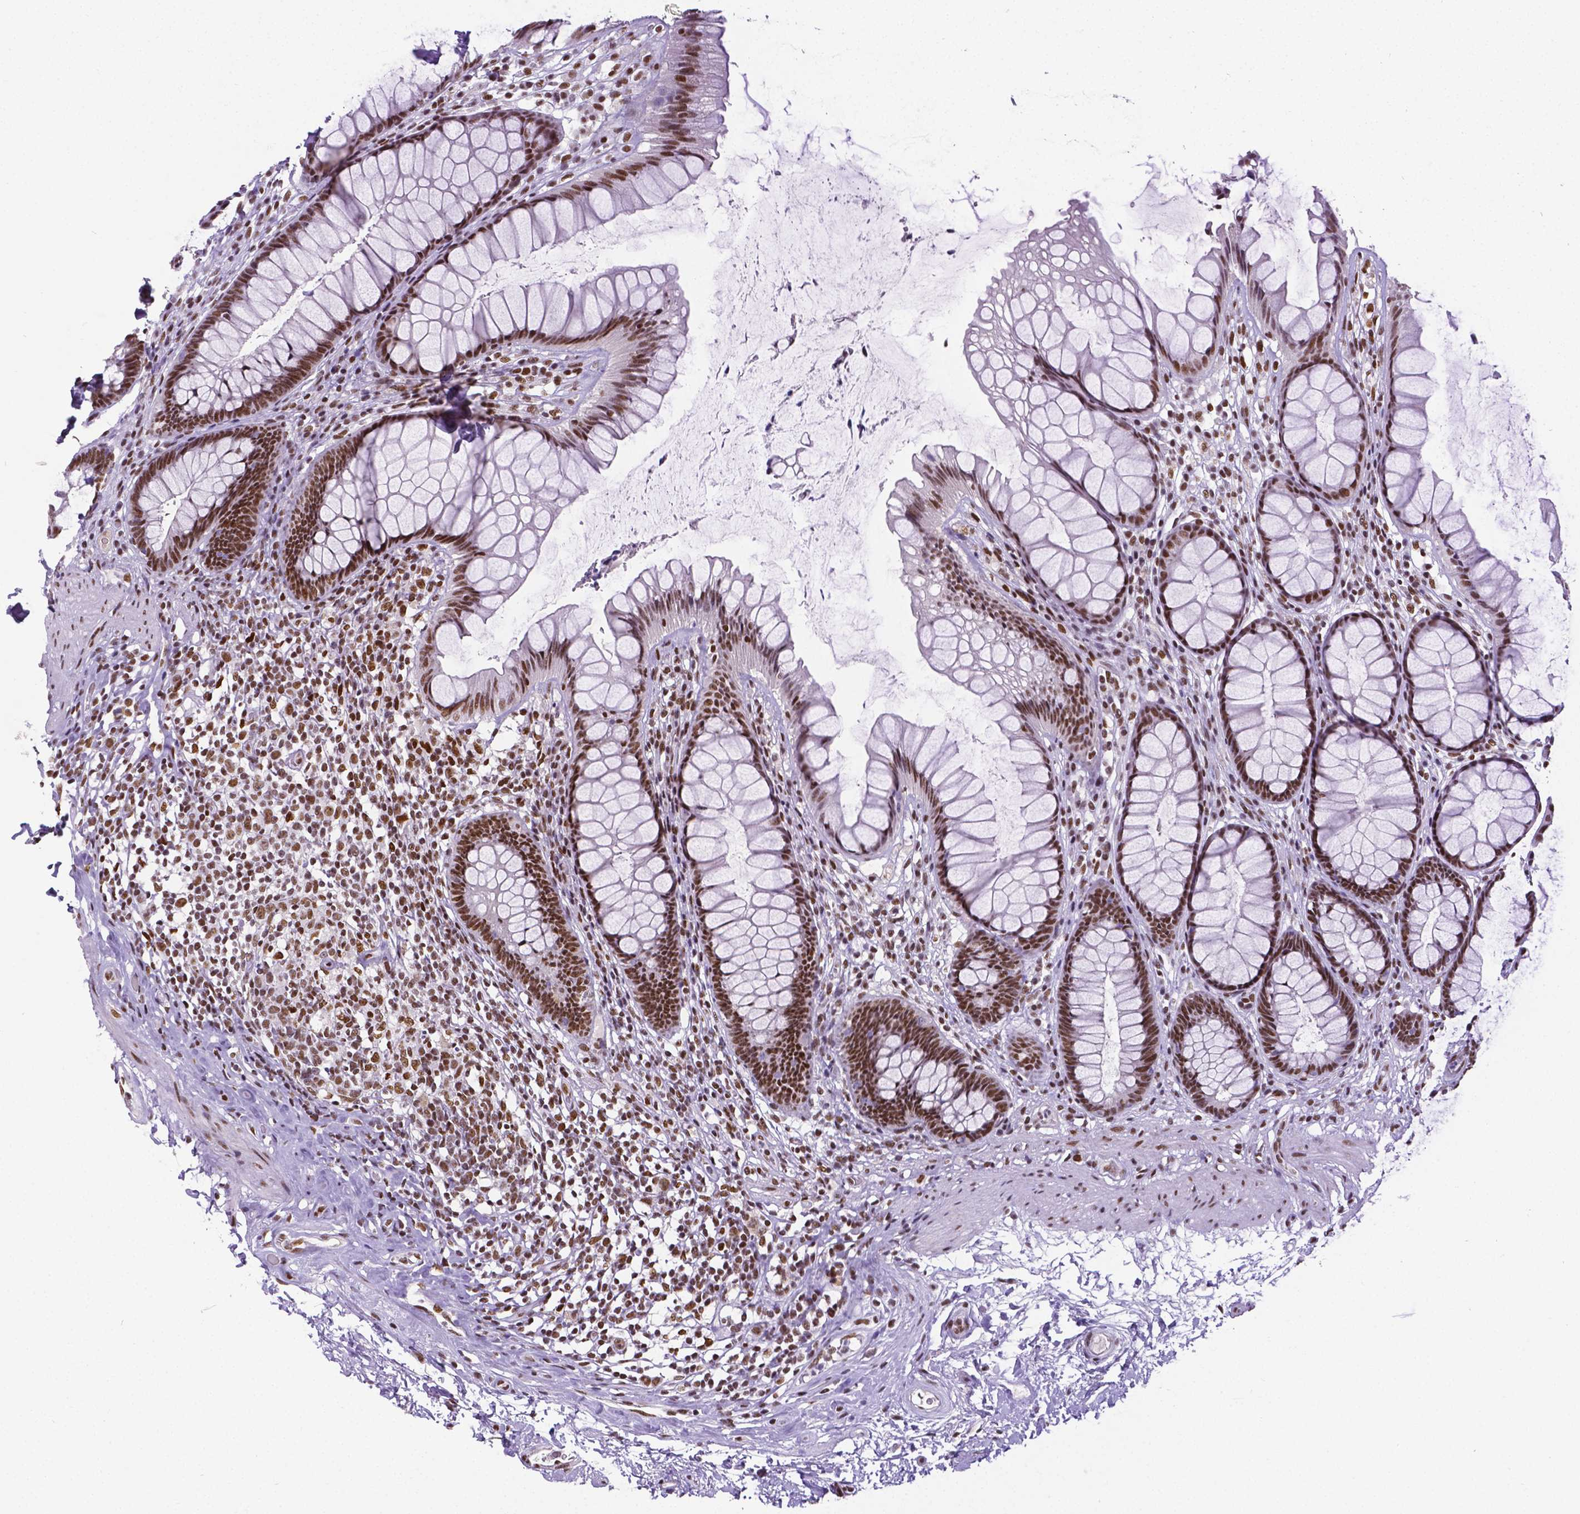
{"staining": {"intensity": "strong", "quantity": ">75%", "location": "nuclear"}, "tissue": "rectum", "cell_type": "Glandular cells", "image_type": "normal", "snomed": [{"axis": "morphology", "description": "Normal tissue, NOS"}, {"axis": "topography", "description": "Rectum"}], "caption": "Brown immunohistochemical staining in normal rectum reveals strong nuclear positivity in approximately >75% of glandular cells.", "gene": "REST", "patient": {"sex": "male", "age": 72}}